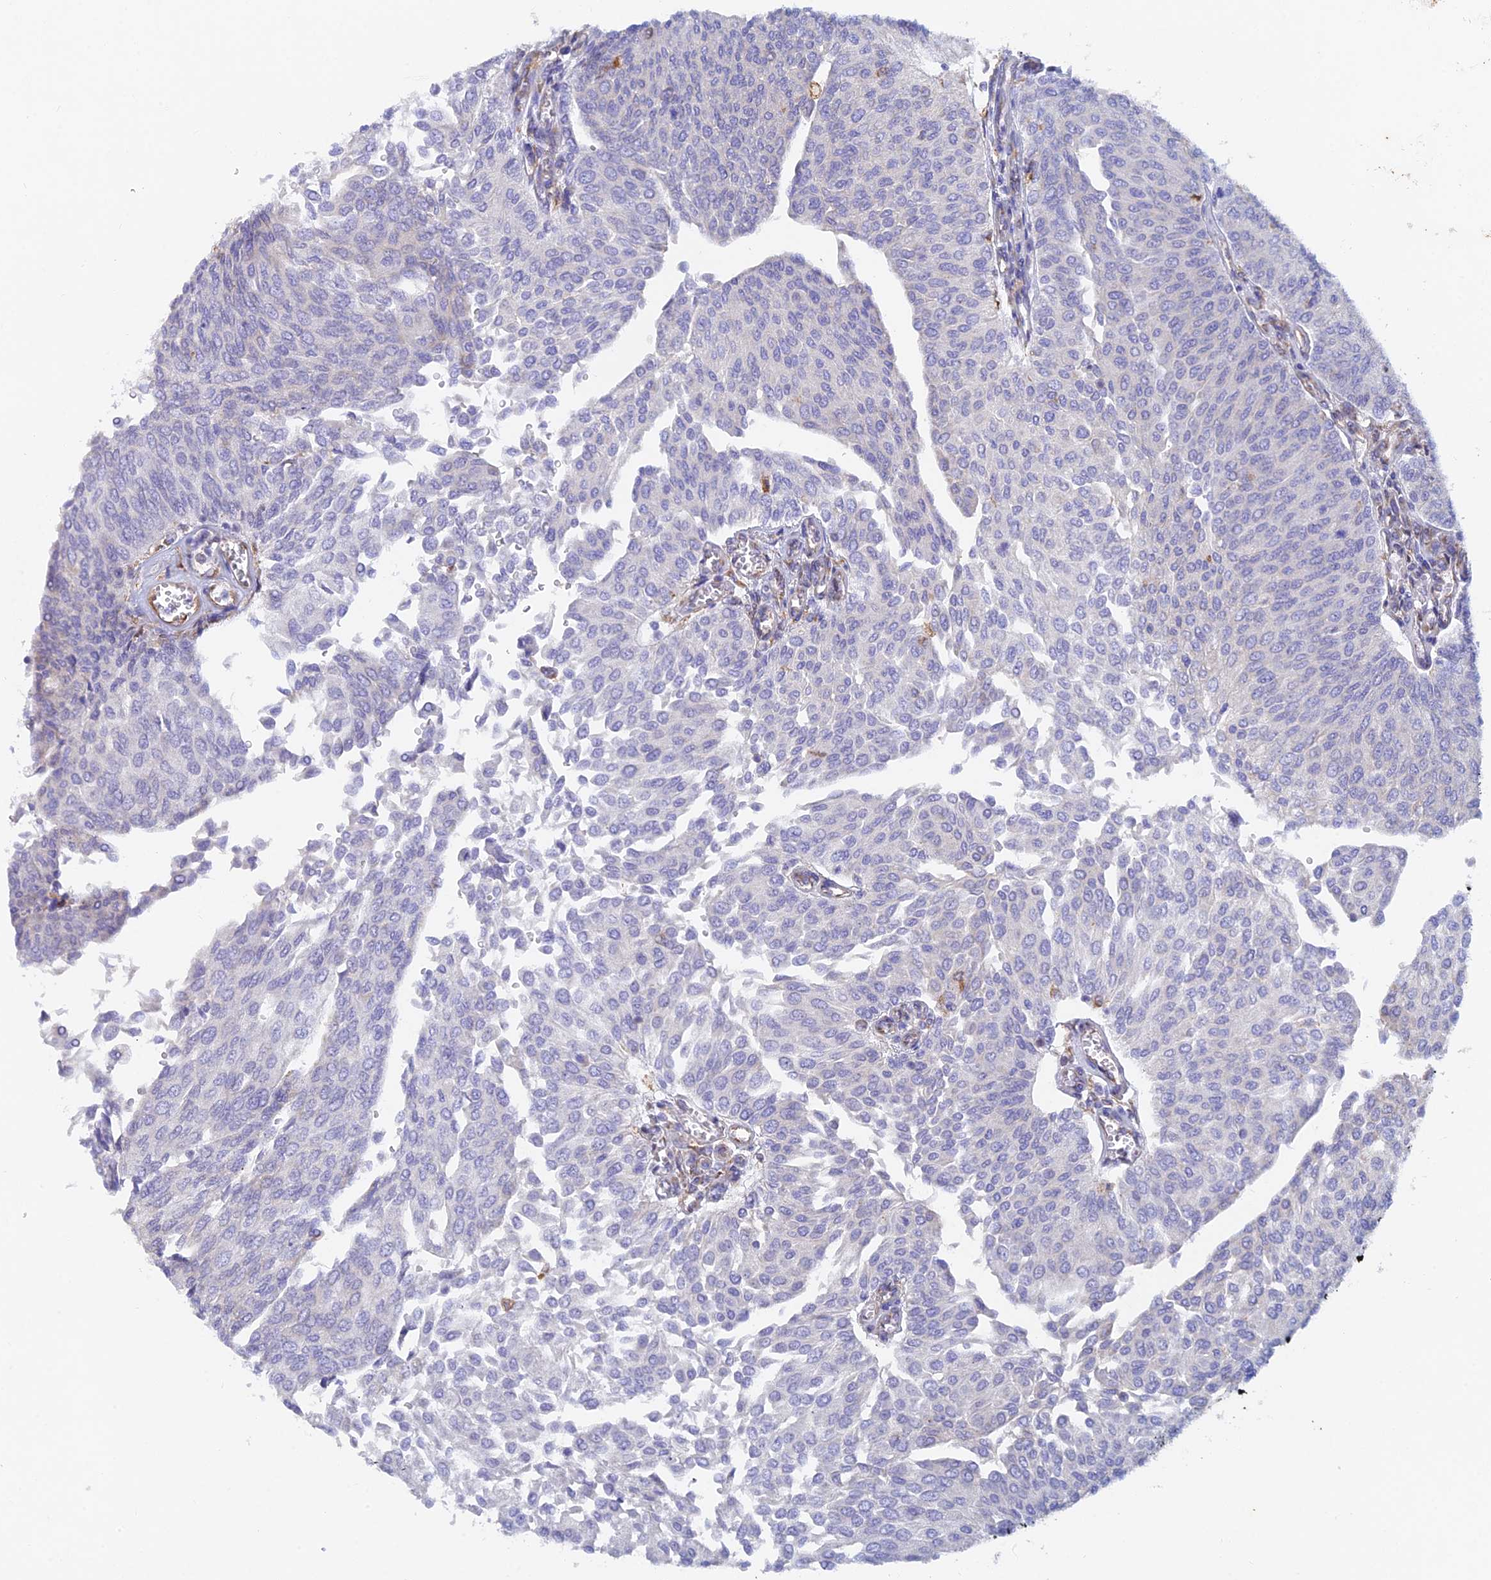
{"staining": {"intensity": "negative", "quantity": "none", "location": "none"}, "tissue": "urothelial cancer", "cell_type": "Tumor cells", "image_type": "cancer", "snomed": [{"axis": "morphology", "description": "Urothelial carcinoma, High grade"}, {"axis": "topography", "description": "Urinary bladder"}], "caption": "Immunohistochemistry photomicrograph of urothelial cancer stained for a protein (brown), which displays no staining in tumor cells.", "gene": "WDR35", "patient": {"sex": "female", "age": 79}}